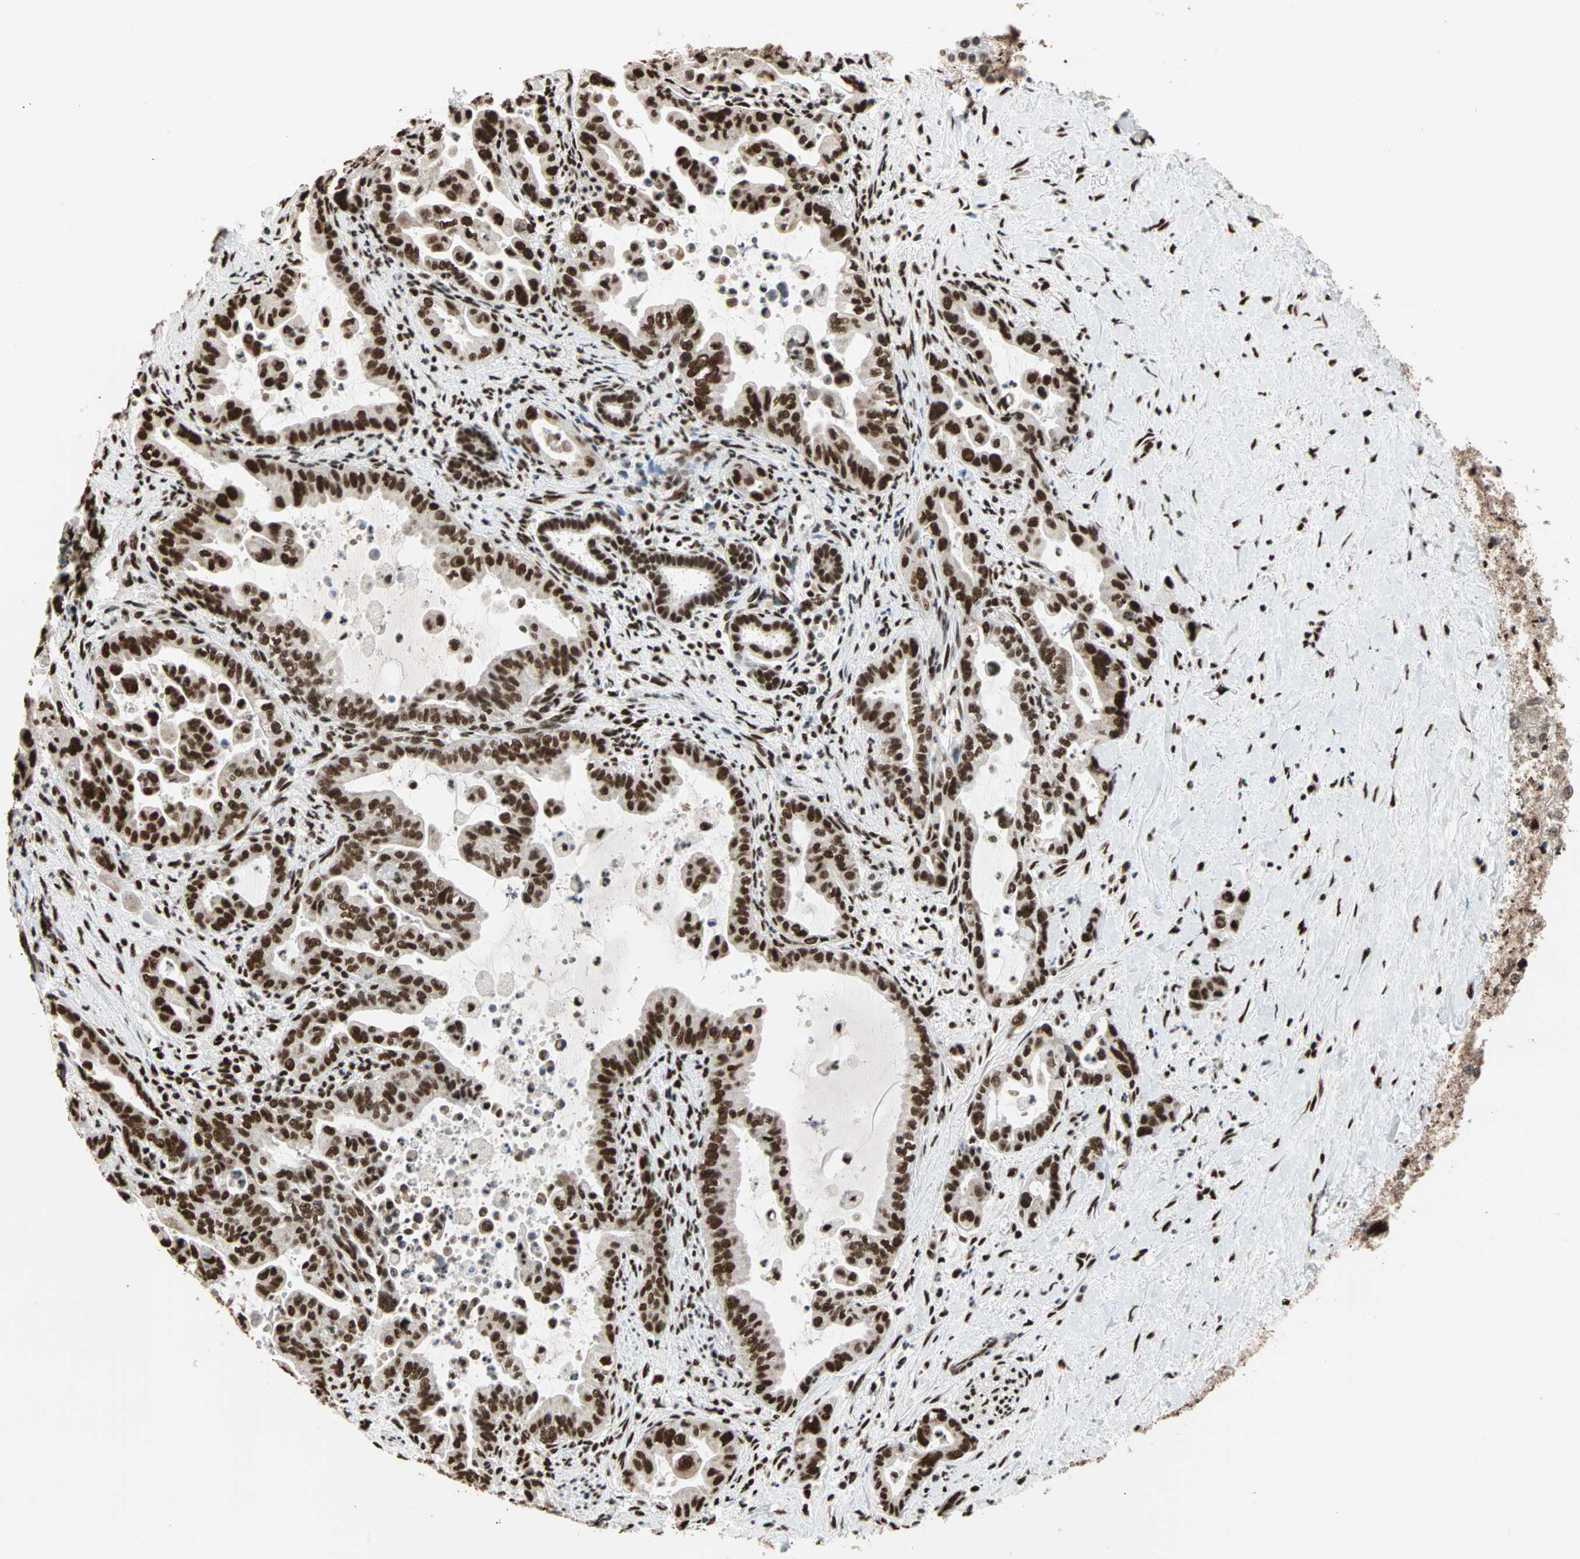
{"staining": {"intensity": "strong", "quantity": ">75%", "location": "nuclear"}, "tissue": "pancreatic cancer", "cell_type": "Tumor cells", "image_type": "cancer", "snomed": [{"axis": "morphology", "description": "Adenocarcinoma, NOS"}, {"axis": "topography", "description": "Pancreas"}], "caption": "Brown immunohistochemical staining in human pancreatic cancer exhibits strong nuclear staining in about >75% of tumor cells. (DAB IHC with brightfield microscopy, high magnification).", "gene": "ILF2", "patient": {"sex": "male", "age": 70}}